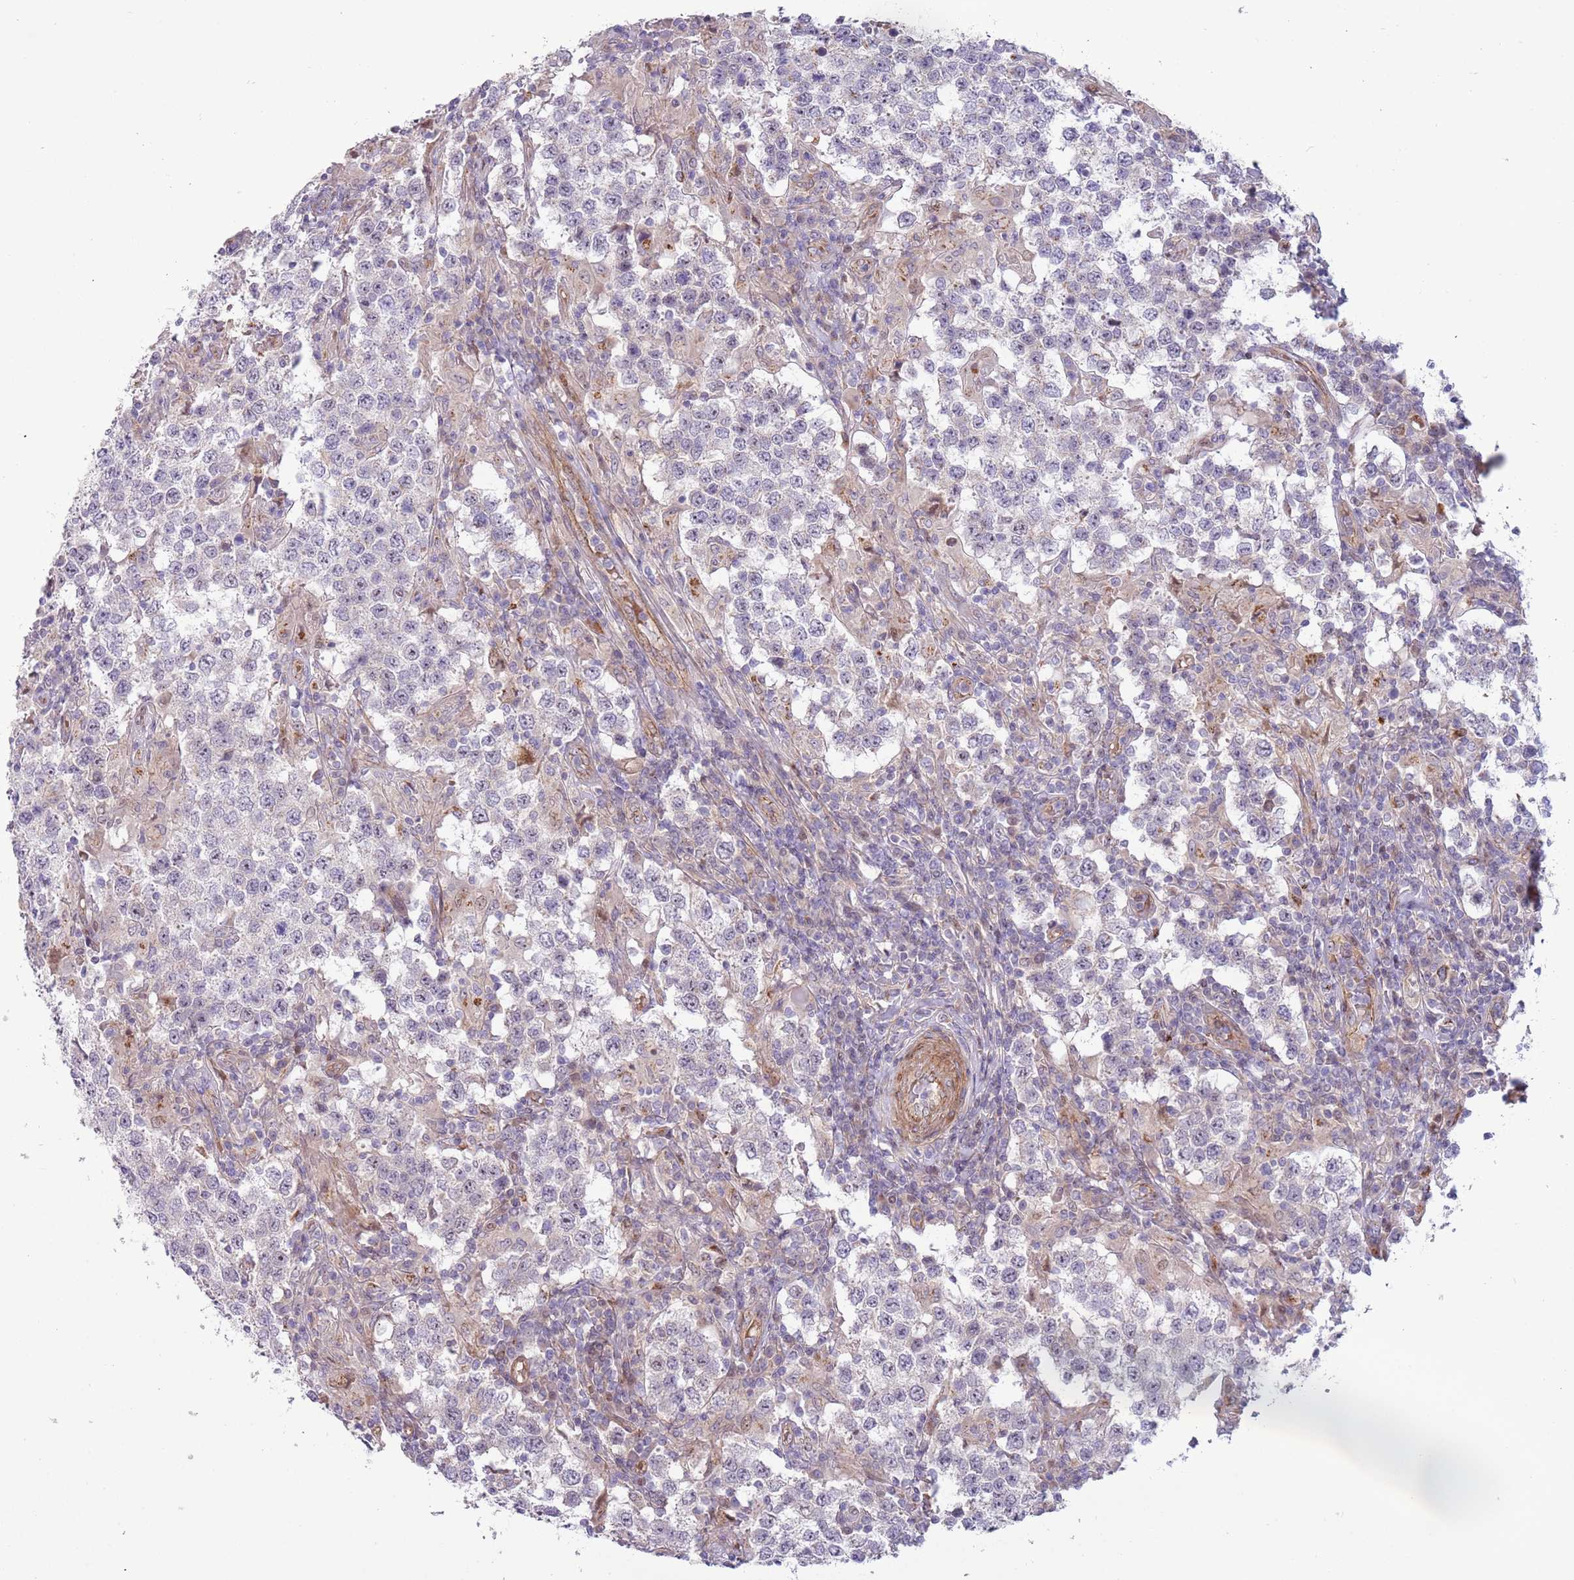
{"staining": {"intensity": "negative", "quantity": "none", "location": "none"}, "tissue": "testis cancer", "cell_type": "Tumor cells", "image_type": "cancer", "snomed": [{"axis": "morphology", "description": "Seminoma, NOS"}, {"axis": "morphology", "description": "Carcinoma, Embryonal, NOS"}, {"axis": "topography", "description": "Testis"}], "caption": "Tumor cells are negative for brown protein staining in testis seminoma.", "gene": "ITGB6", "patient": {"sex": "male", "age": 41}}